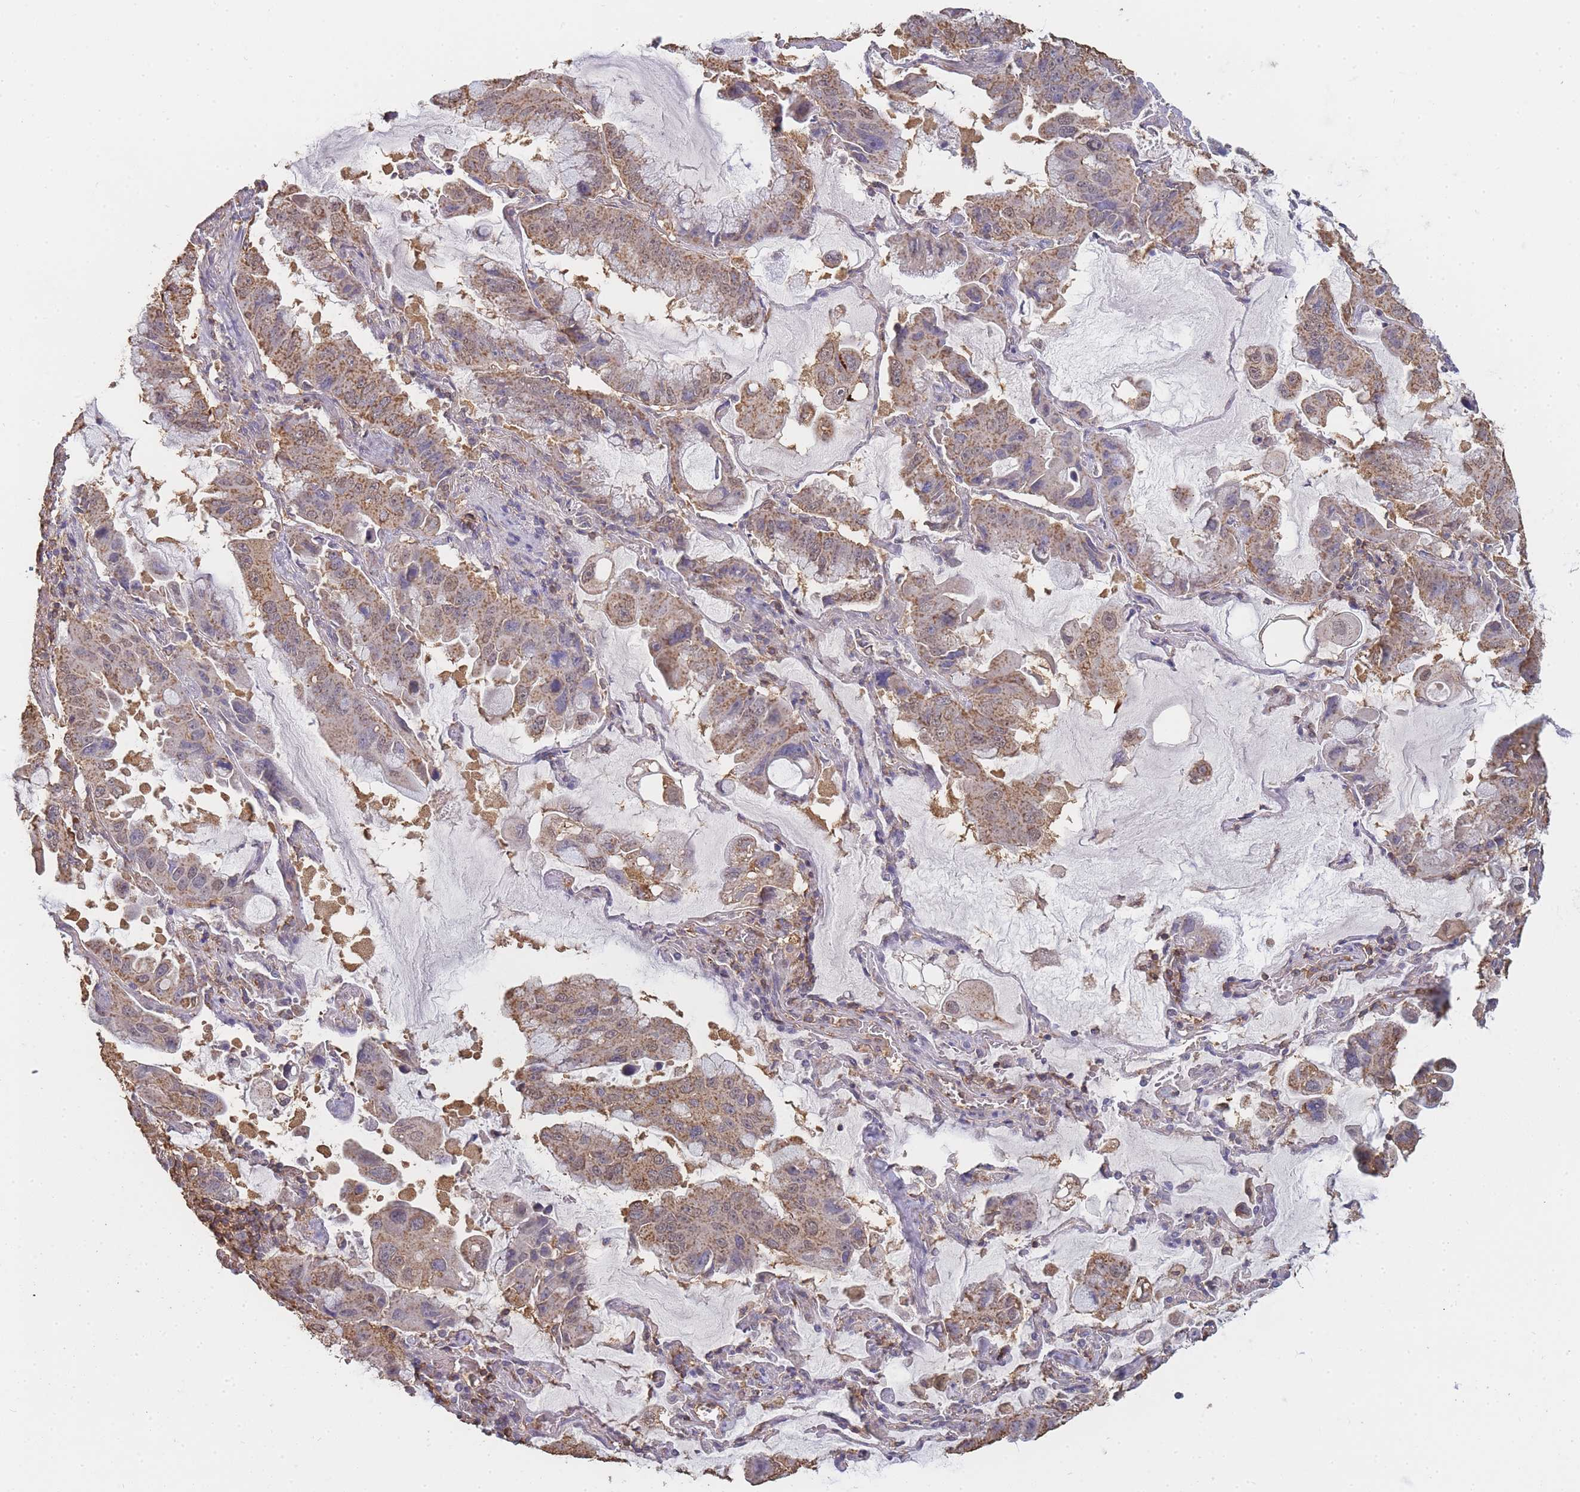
{"staining": {"intensity": "moderate", "quantity": "25%-75%", "location": "cytoplasmic/membranous"}, "tissue": "lung cancer", "cell_type": "Tumor cells", "image_type": "cancer", "snomed": [{"axis": "morphology", "description": "Adenocarcinoma, NOS"}, {"axis": "topography", "description": "Lung"}], "caption": "The histopathology image demonstrates immunohistochemical staining of lung cancer. There is moderate cytoplasmic/membranous positivity is appreciated in approximately 25%-75% of tumor cells. (Brightfield microscopy of DAB IHC at high magnification).", "gene": "METRN", "patient": {"sex": "male", "age": 64}}